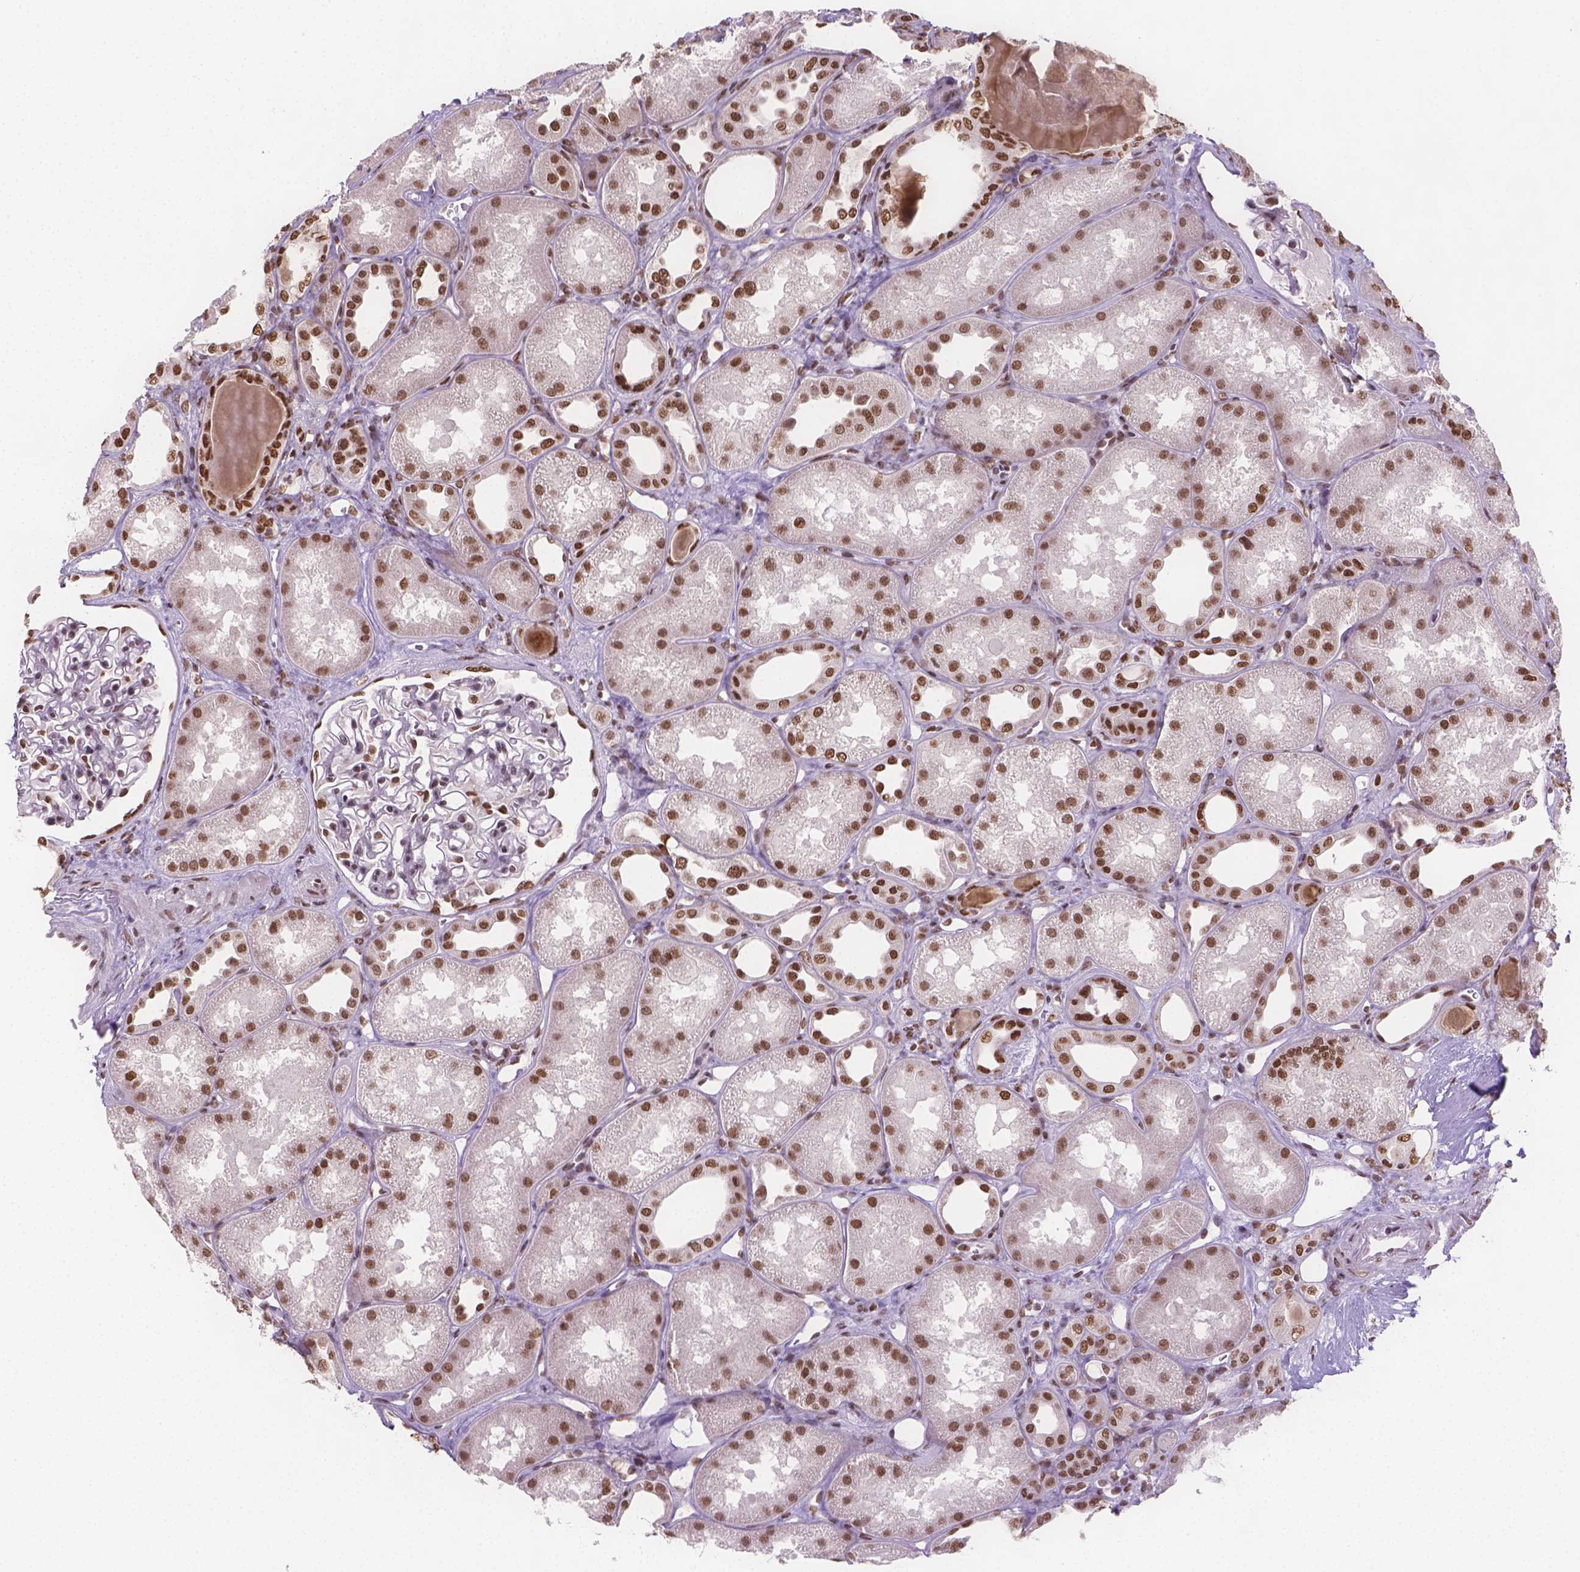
{"staining": {"intensity": "strong", "quantity": ">75%", "location": "nuclear"}, "tissue": "kidney", "cell_type": "Cells in glomeruli", "image_type": "normal", "snomed": [{"axis": "morphology", "description": "Normal tissue, NOS"}, {"axis": "topography", "description": "Kidney"}], "caption": "The immunohistochemical stain labels strong nuclear staining in cells in glomeruli of normal kidney. The protein of interest is stained brown, and the nuclei are stained in blue (DAB IHC with brightfield microscopy, high magnification).", "gene": "FANCE", "patient": {"sex": "male", "age": 61}}